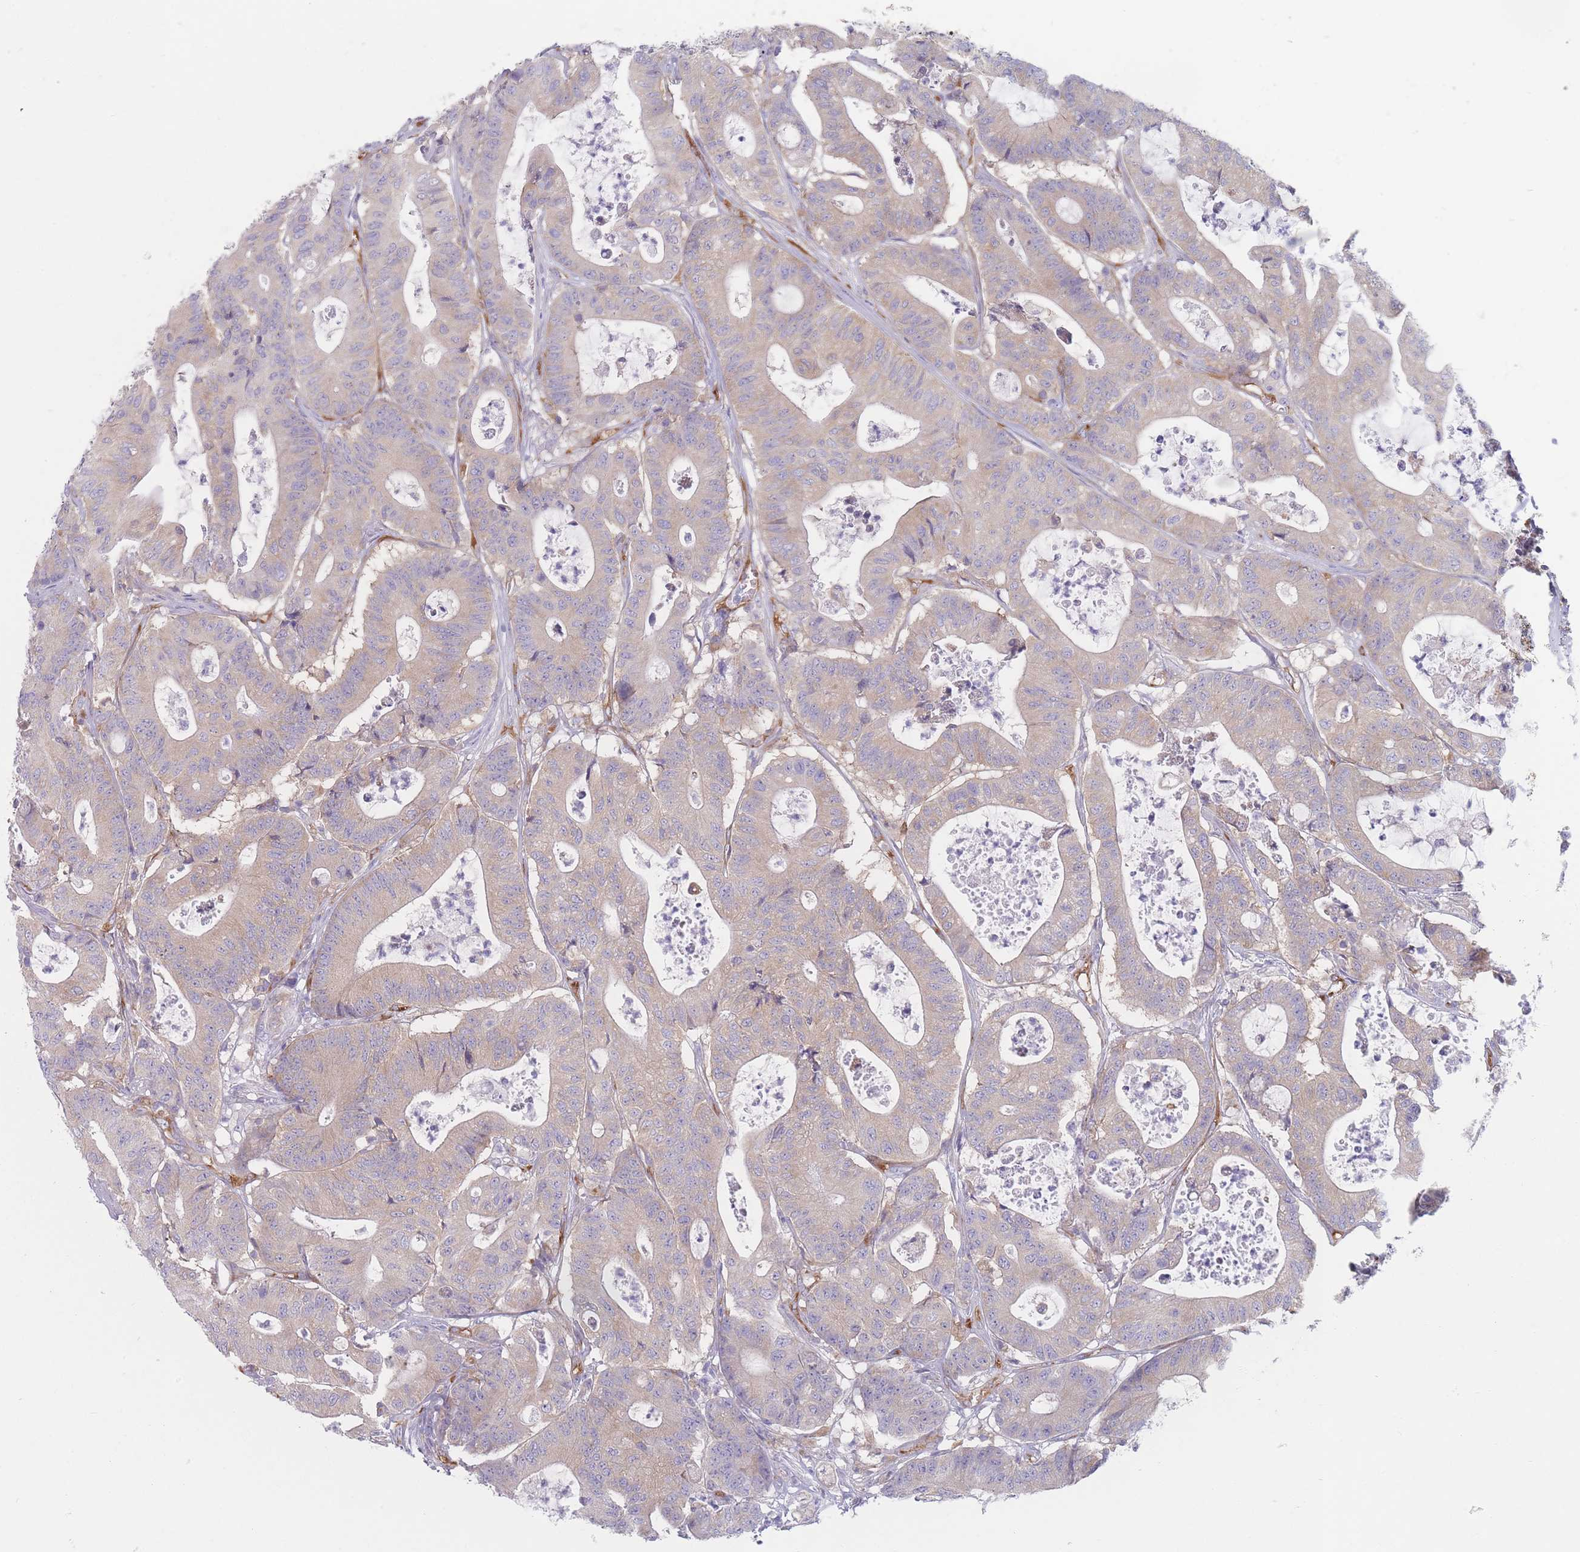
{"staining": {"intensity": "weak", "quantity": ">75%", "location": "cytoplasmic/membranous"}, "tissue": "colorectal cancer", "cell_type": "Tumor cells", "image_type": "cancer", "snomed": [{"axis": "morphology", "description": "Adenocarcinoma, NOS"}, {"axis": "topography", "description": "Colon"}], "caption": "Adenocarcinoma (colorectal) stained for a protein (brown) demonstrates weak cytoplasmic/membranous positive staining in about >75% of tumor cells.", "gene": "MAP1S", "patient": {"sex": "female", "age": 84}}